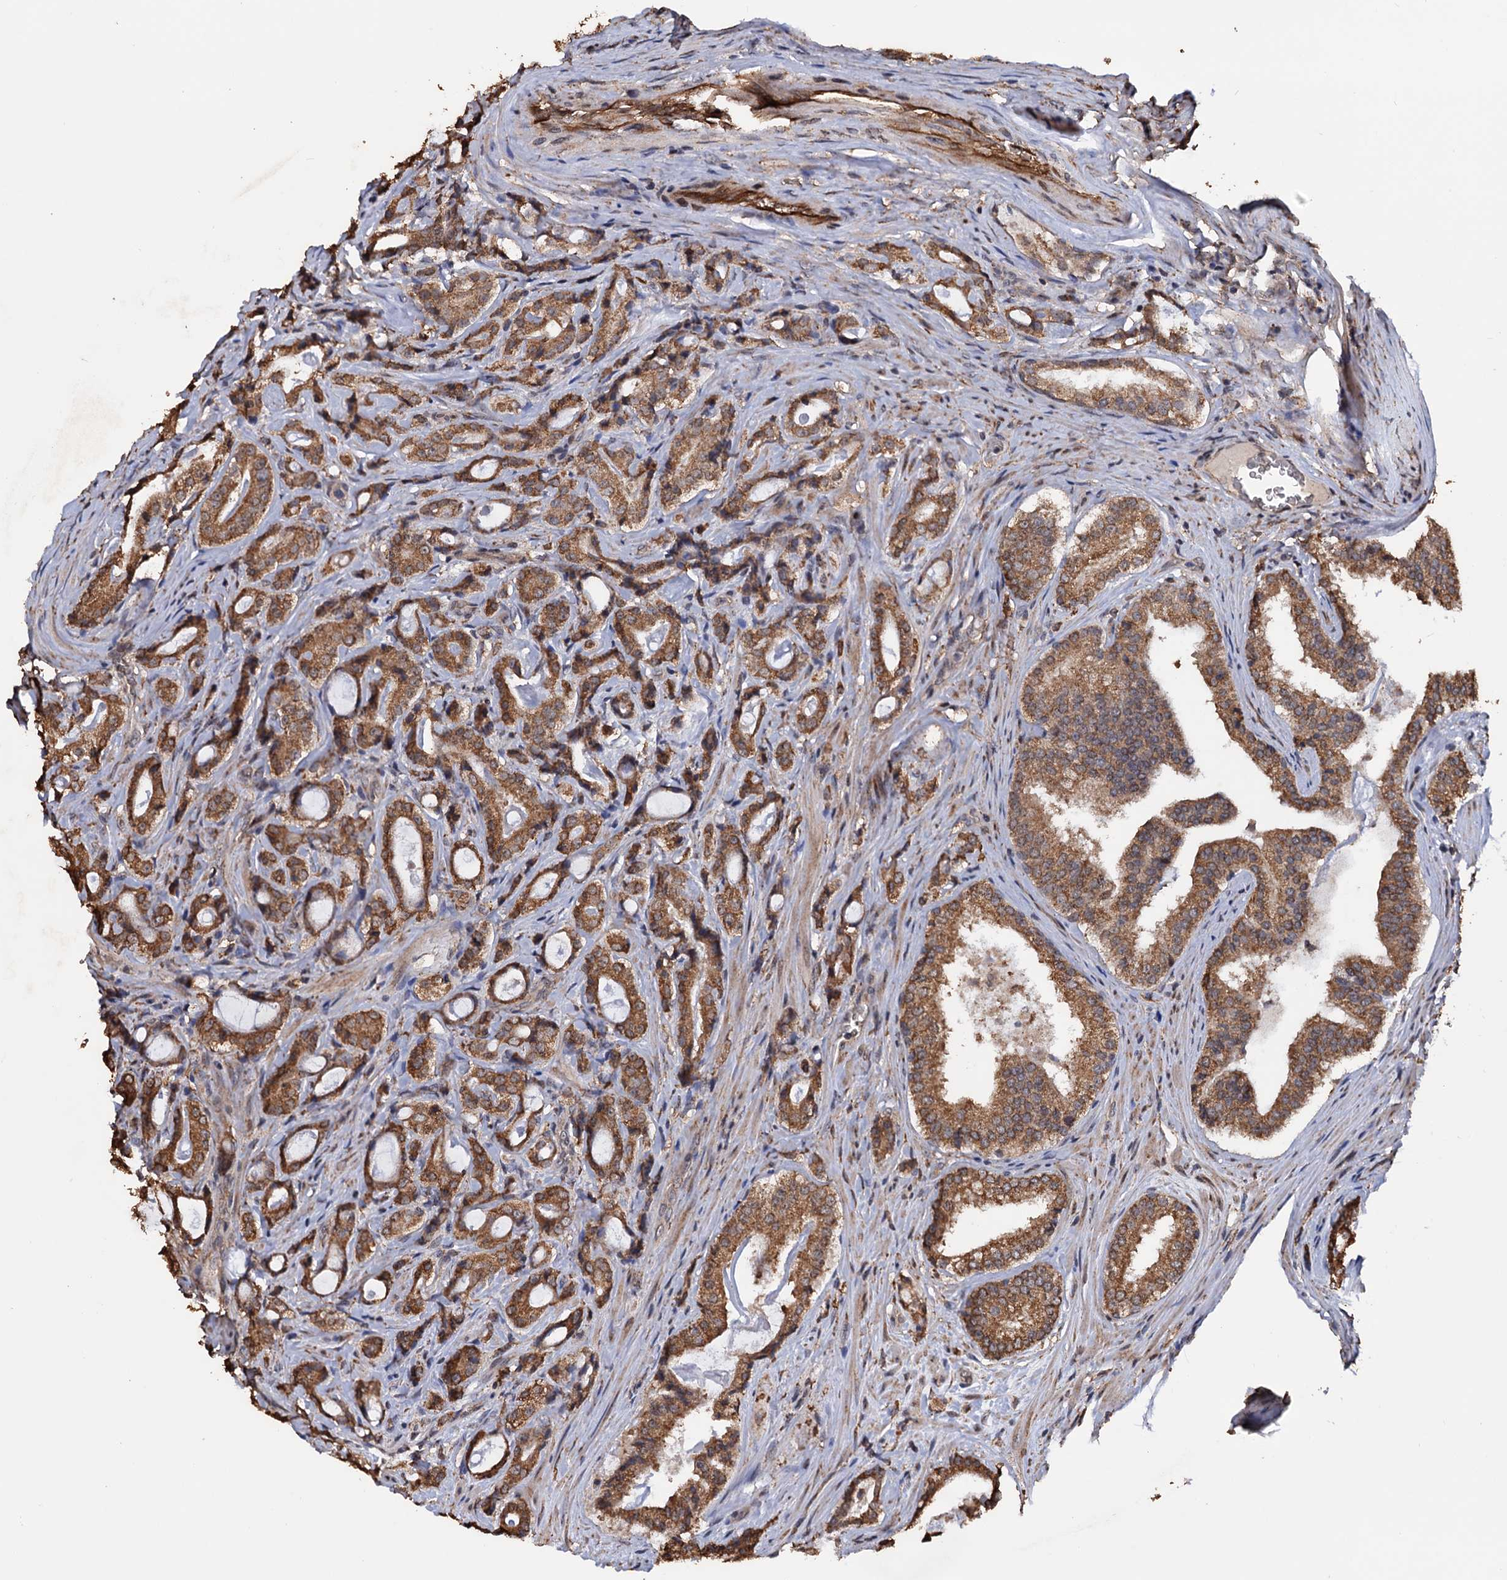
{"staining": {"intensity": "moderate", "quantity": ">75%", "location": "cytoplasmic/membranous"}, "tissue": "prostate cancer", "cell_type": "Tumor cells", "image_type": "cancer", "snomed": [{"axis": "morphology", "description": "Adenocarcinoma, High grade"}, {"axis": "topography", "description": "Prostate"}], "caption": "Prostate cancer (high-grade adenocarcinoma) was stained to show a protein in brown. There is medium levels of moderate cytoplasmic/membranous staining in about >75% of tumor cells.", "gene": "TBC1D12", "patient": {"sex": "male", "age": 63}}